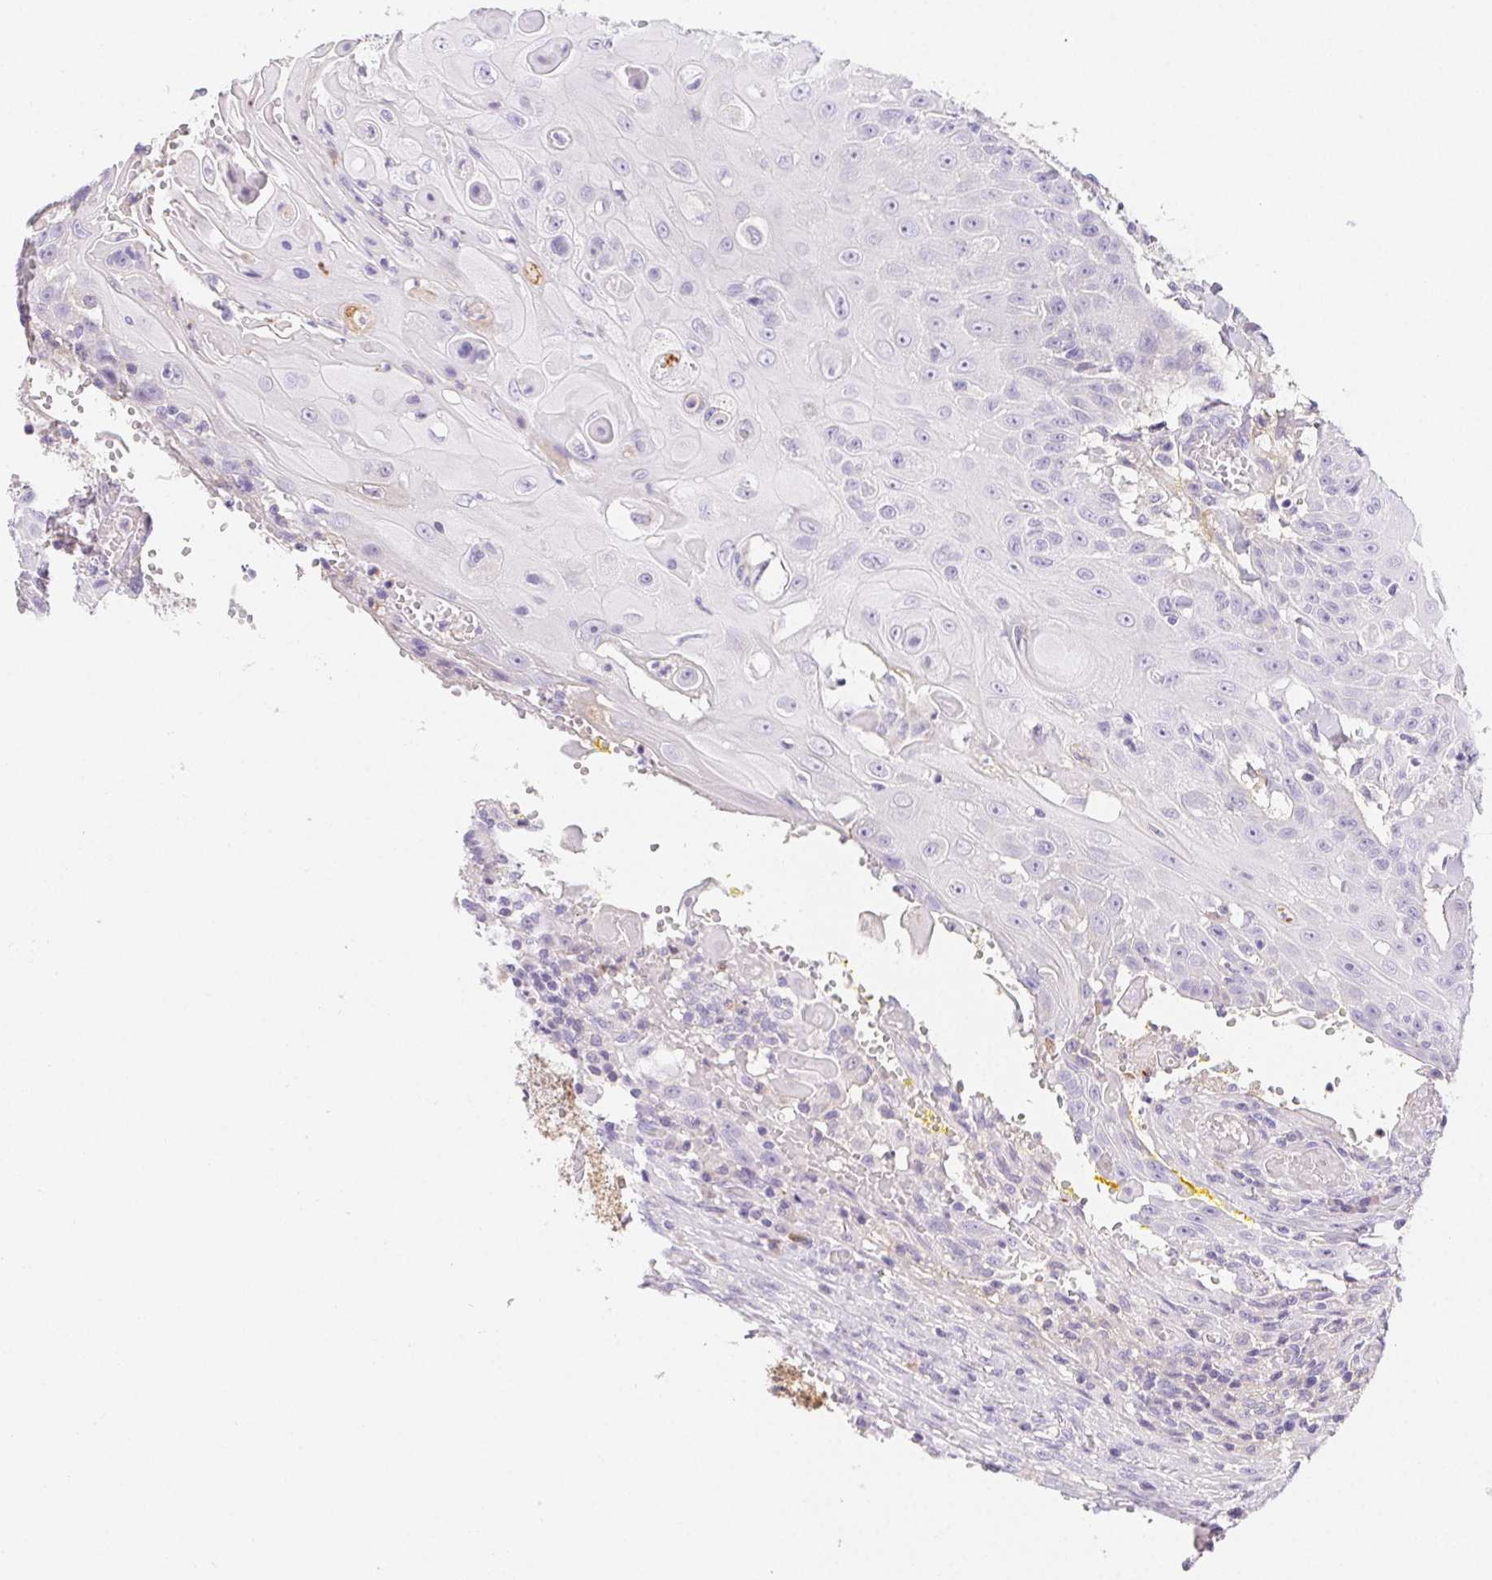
{"staining": {"intensity": "negative", "quantity": "none", "location": "none"}, "tissue": "head and neck cancer", "cell_type": "Tumor cells", "image_type": "cancer", "snomed": [{"axis": "morphology", "description": "Normal tissue, NOS"}, {"axis": "morphology", "description": "Squamous cell carcinoma, NOS"}, {"axis": "topography", "description": "Oral tissue"}, {"axis": "topography", "description": "Head-Neck"}], "caption": "Human squamous cell carcinoma (head and neck) stained for a protein using immunohistochemistry demonstrates no expression in tumor cells.", "gene": "ITIH2", "patient": {"sex": "female", "age": 55}}